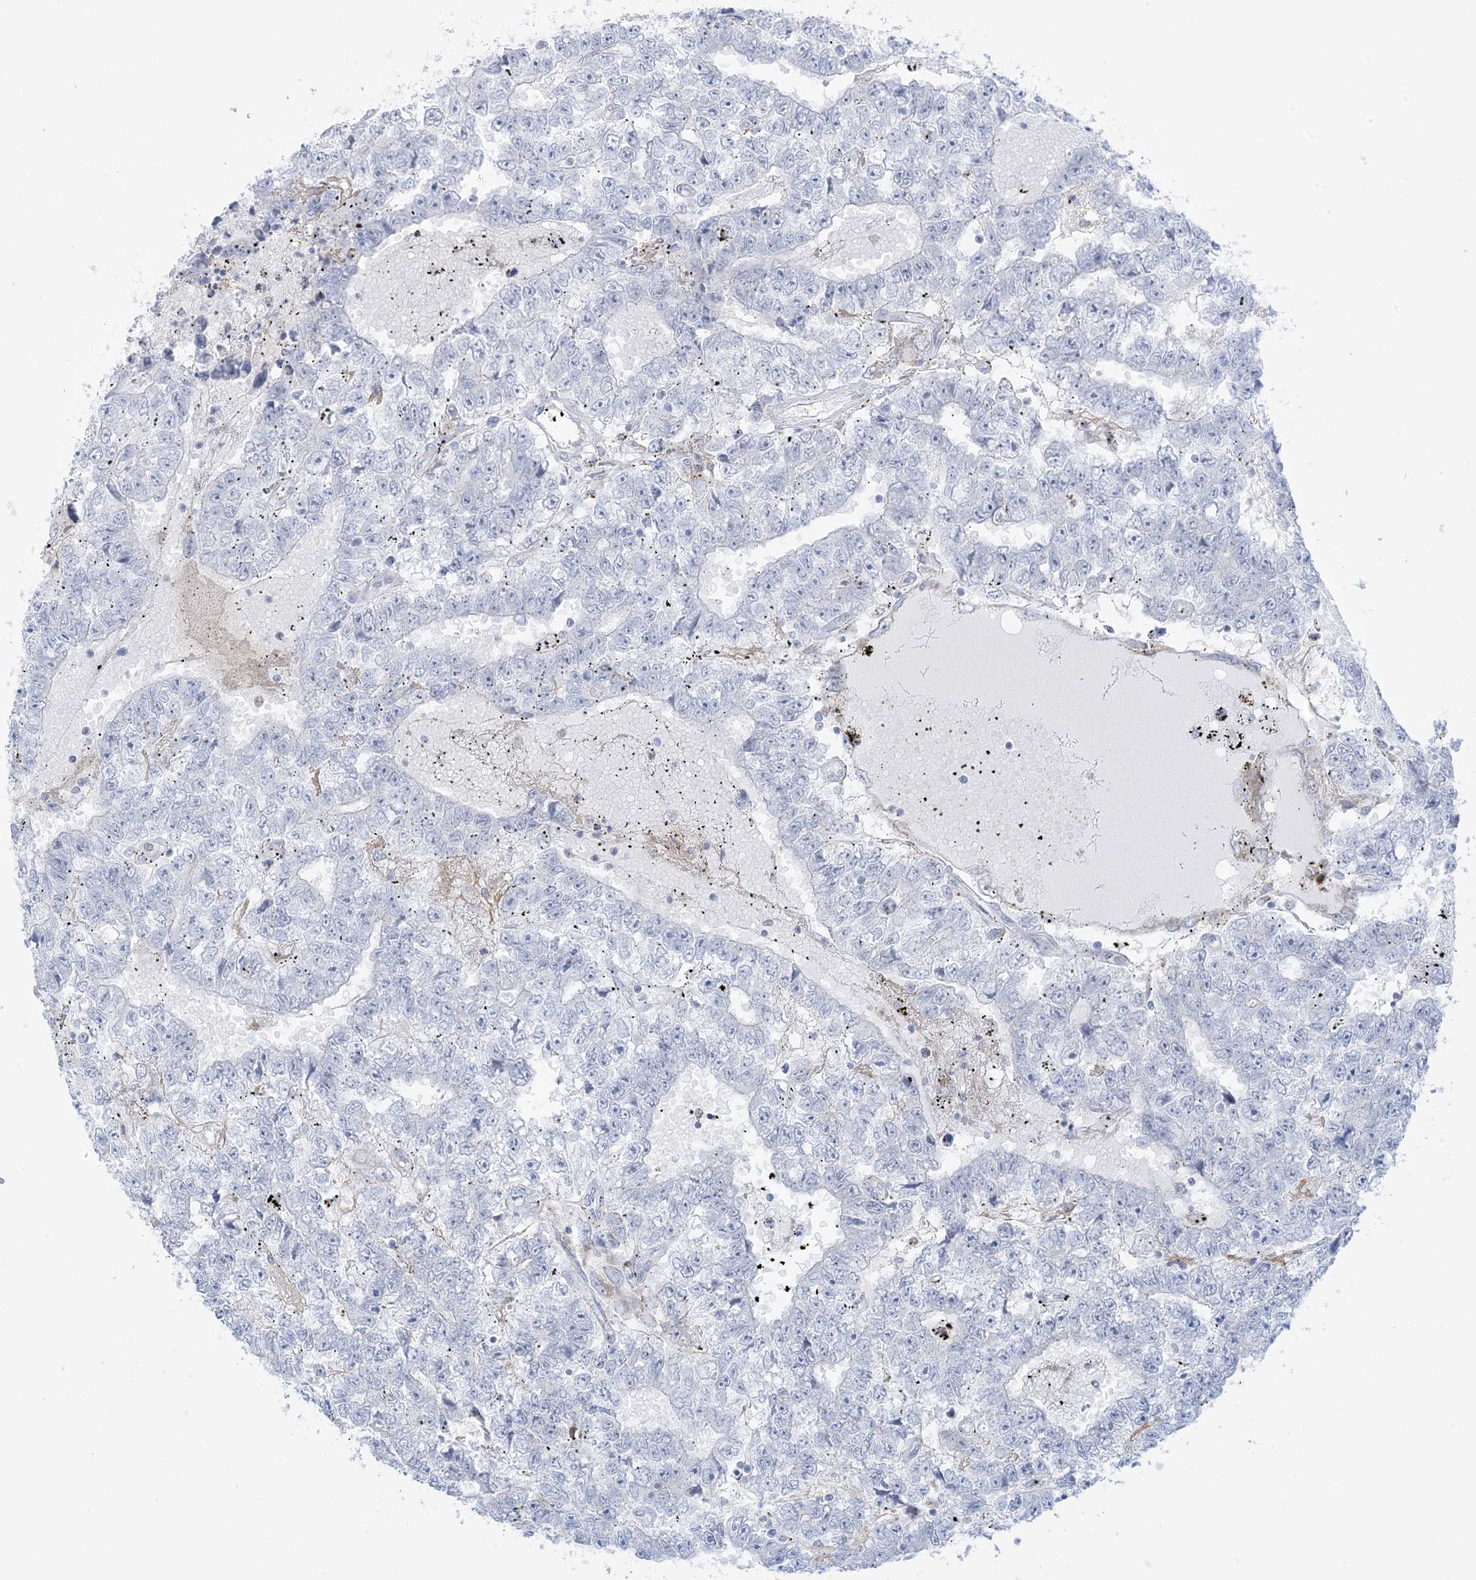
{"staining": {"intensity": "negative", "quantity": "none", "location": "none"}, "tissue": "testis cancer", "cell_type": "Tumor cells", "image_type": "cancer", "snomed": [{"axis": "morphology", "description": "Carcinoma, Embryonal, NOS"}, {"axis": "topography", "description": "Testis"}], "caption": "Protein analysis of testis cancer (embryonal carcinoma) exhibits no significant staining in tumor cells. (DAB immunohistochemistry (IHC), high magnification).", "gene": "ZDHHC4", "patient": {"sex": "male", "age": 25}}